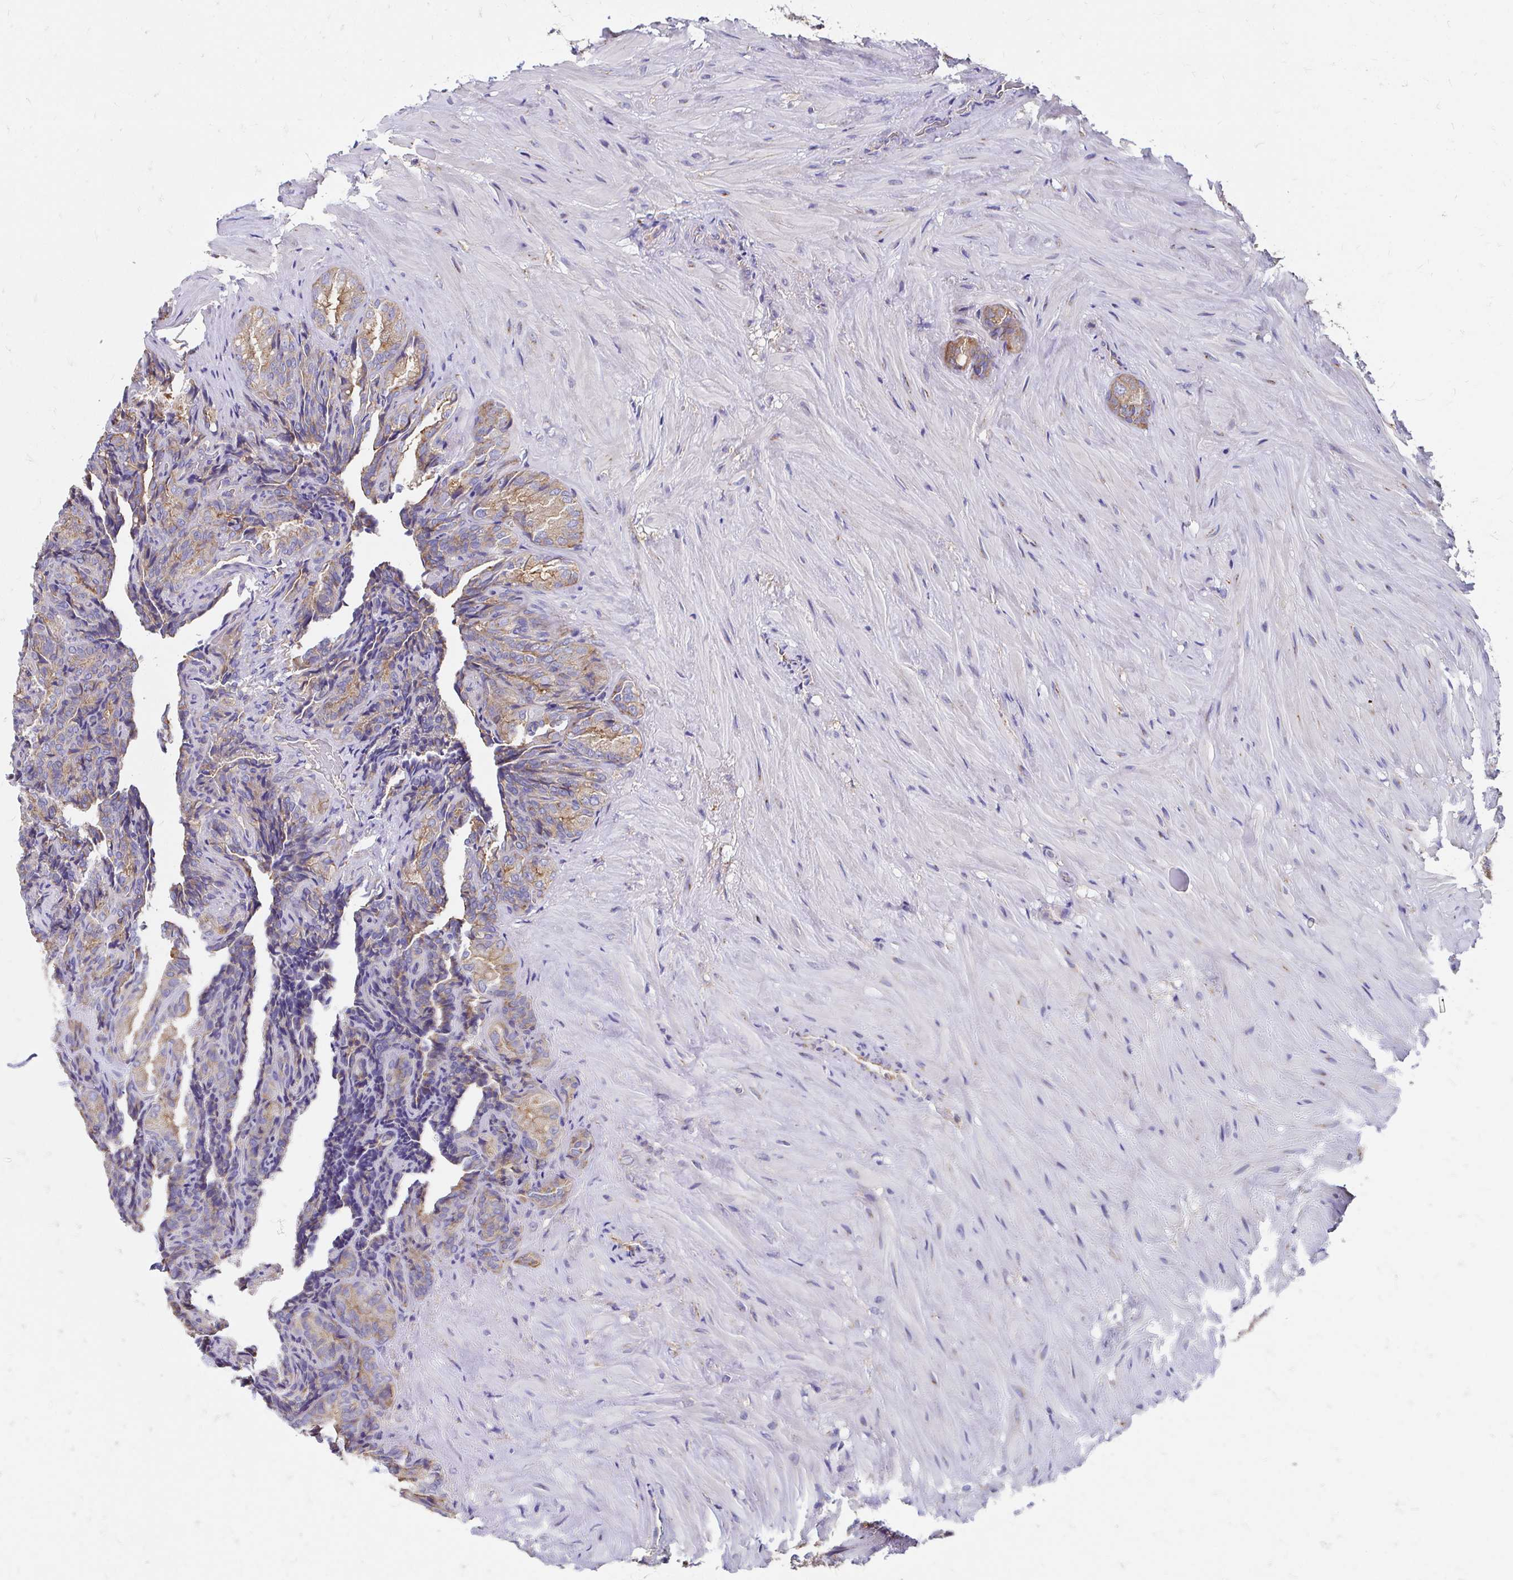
{"staining": {"intensity": "moderate", "quantity": "25%-75%", "location": "cytoplasmic/membranous"}, "tissue": "seminal vesicle", "cell_type": "Glandular cells", "image_type": "normal", "snomed": [{"axis": "morphology", "description": "Normal tissue, NOS"}, {"axis": "topography", "description": "Seminal veicle"}], "caption": "A medium amount of moderate cytoplasmic/membranous positivity is present in about 25%-75% of glandular cells in normal seminal vesicle.", "gene": "CLTC", "patient": {"sex": "male", "age": 68}}